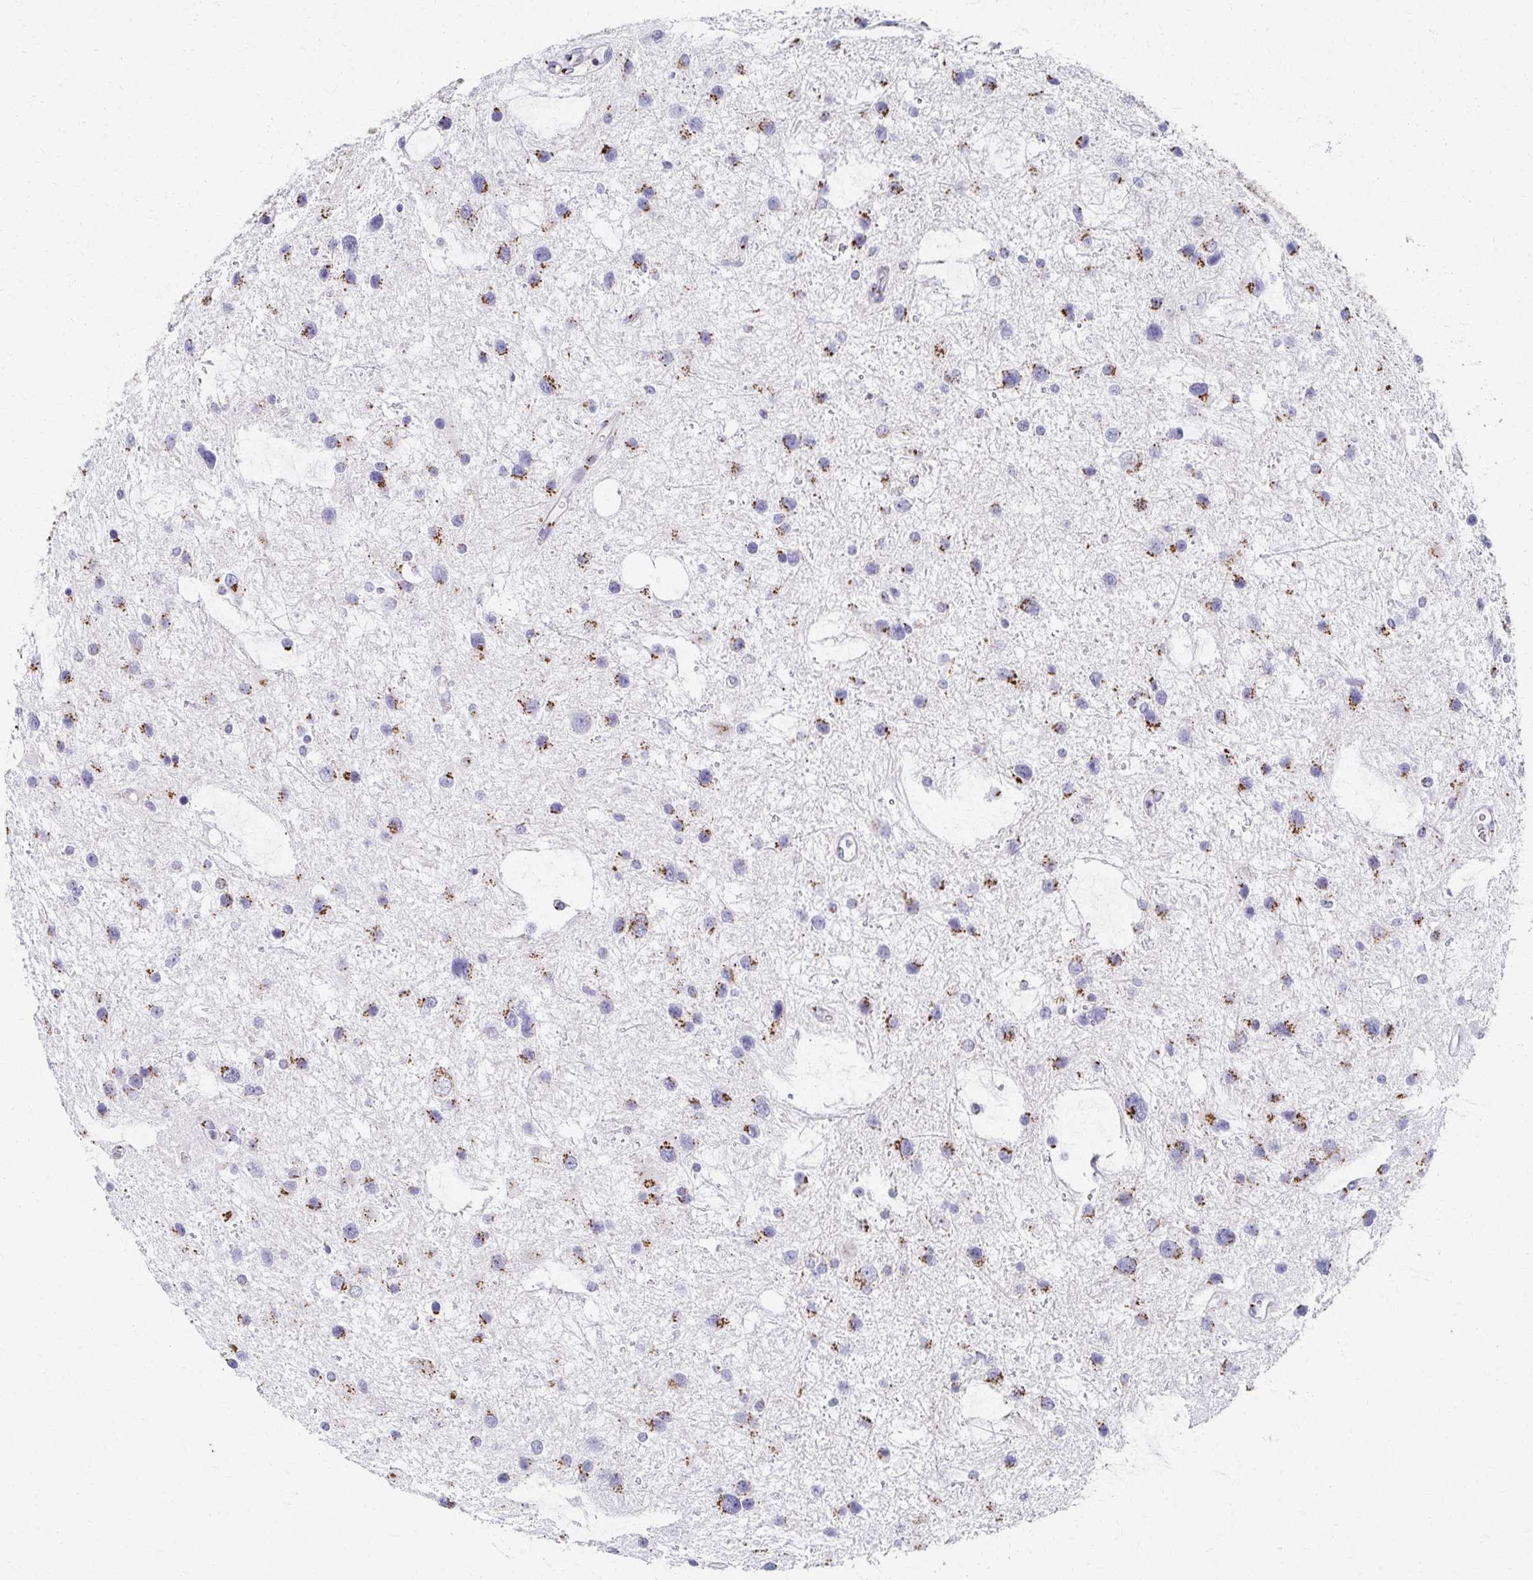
{"staining": {"intensity": "moderate", "quantity": ">75%", "location": "cytoplasmic/membranous"}, "tissue": "glioma", "cell_type": "Tumor cells", "image_type": "cancer", "snomed": [{"axis": "morphology", "description": "Glioma, malignant, Low grade"}, {"axis": "topography", "description": "Brain"}], "caption": "Protein expression analysis of human glioma reveals moderate cytoplasmic/membranous staining in about >75% of tumor cells. (IHC, brightfield microscopy, high magnification).", "gene": "TM9SF1", "patient": {"sex": "female", "age": 32}}